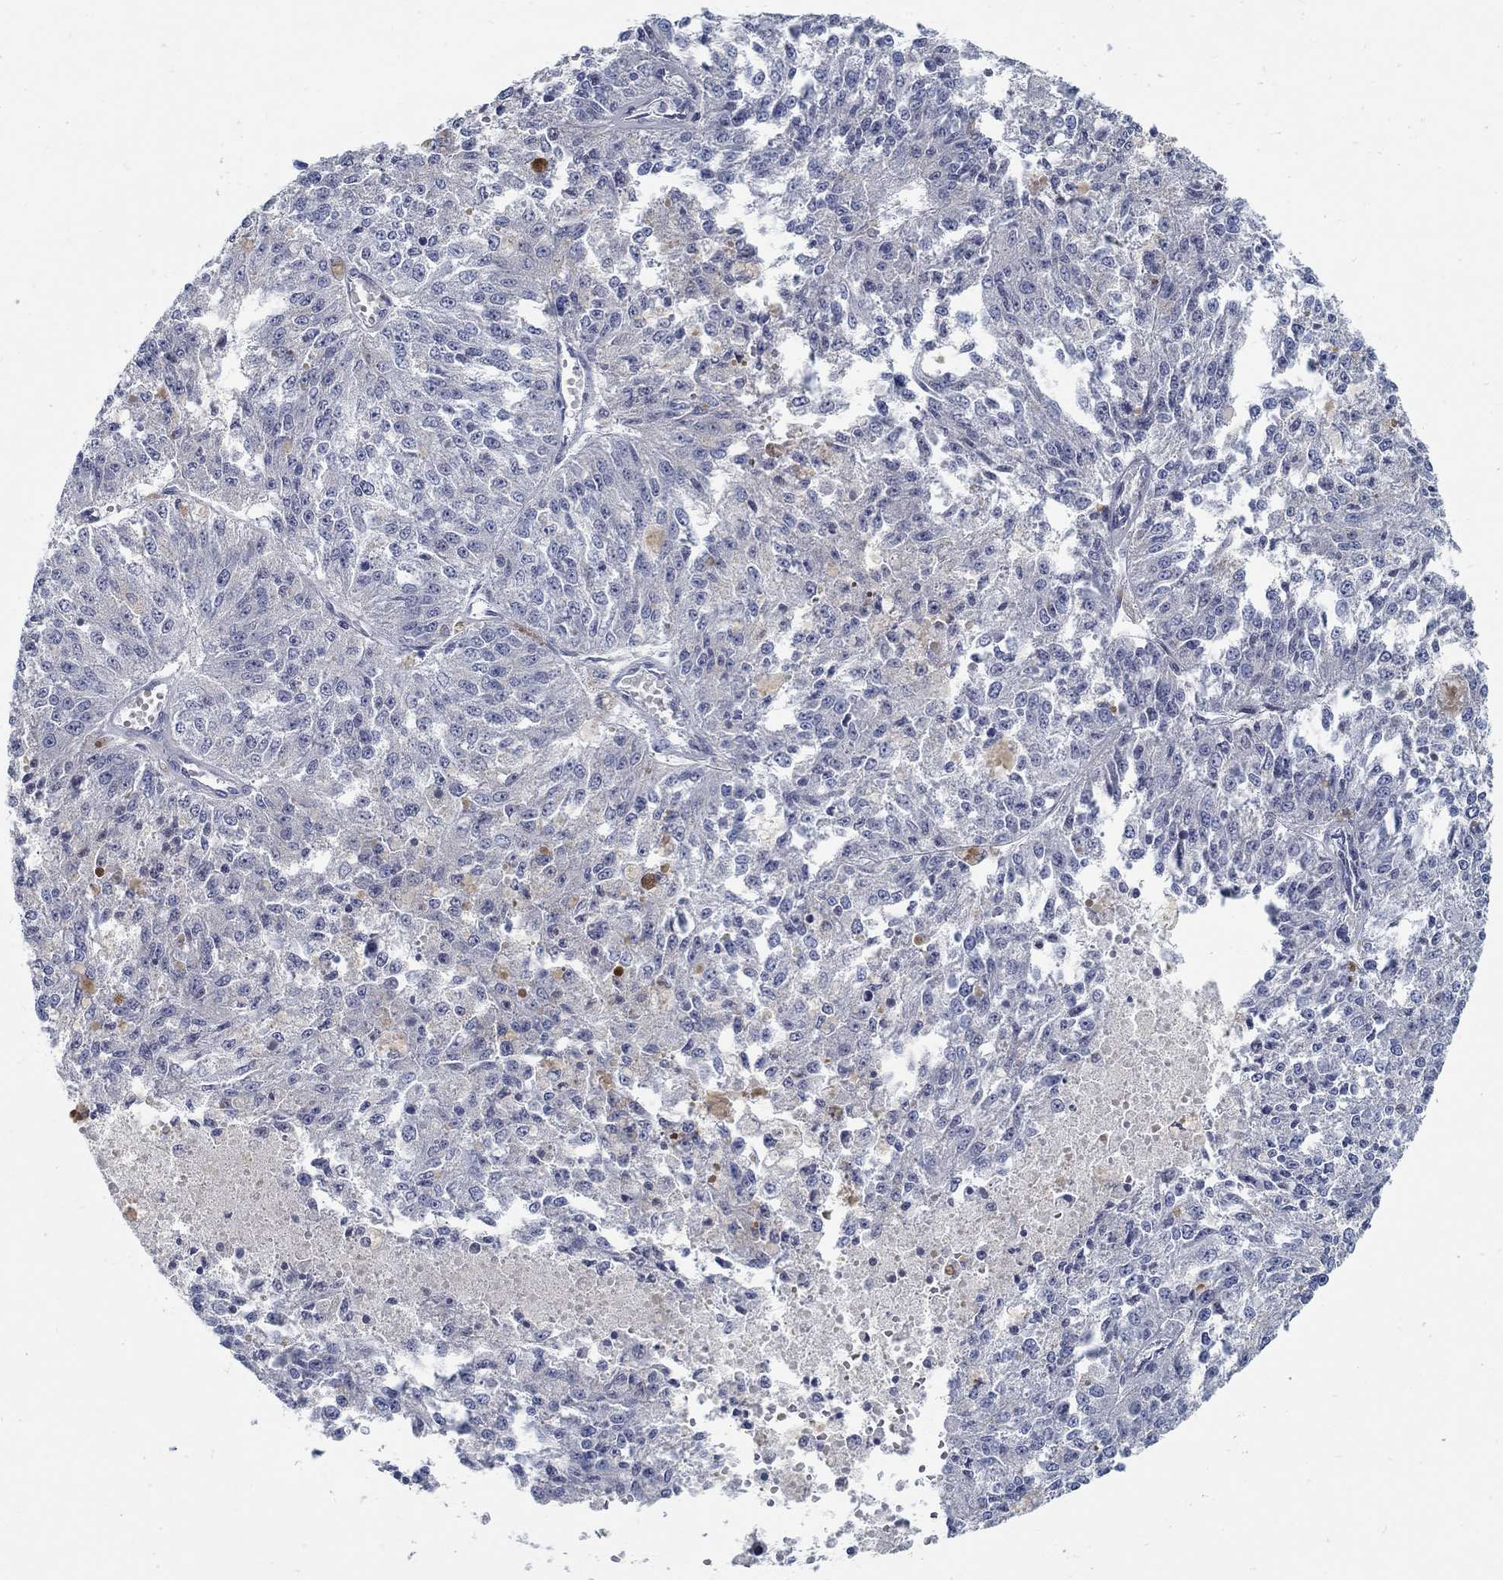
{"staining": {"intensity": "negative", "quantity": "none", "location": "none"}, "tissue": "melanoma", "cell_type": "Tumor cells", "image_type": "cancer", "snomed": [{"axis": "morphology", "description": "Malignant melanoma, Metastatic site"}, {"axis": "topography", "description": "Lymph node"}], "caption": "Immunohistochemistry photomicrograph of neoplastic tissue: human melanoma stained with DAB (3,3'-diaminobenzidine) exhibits no significant protein staining in tumor cells.", "gene": "ANO7", "patient": {"sex": "female", "age": 64}}